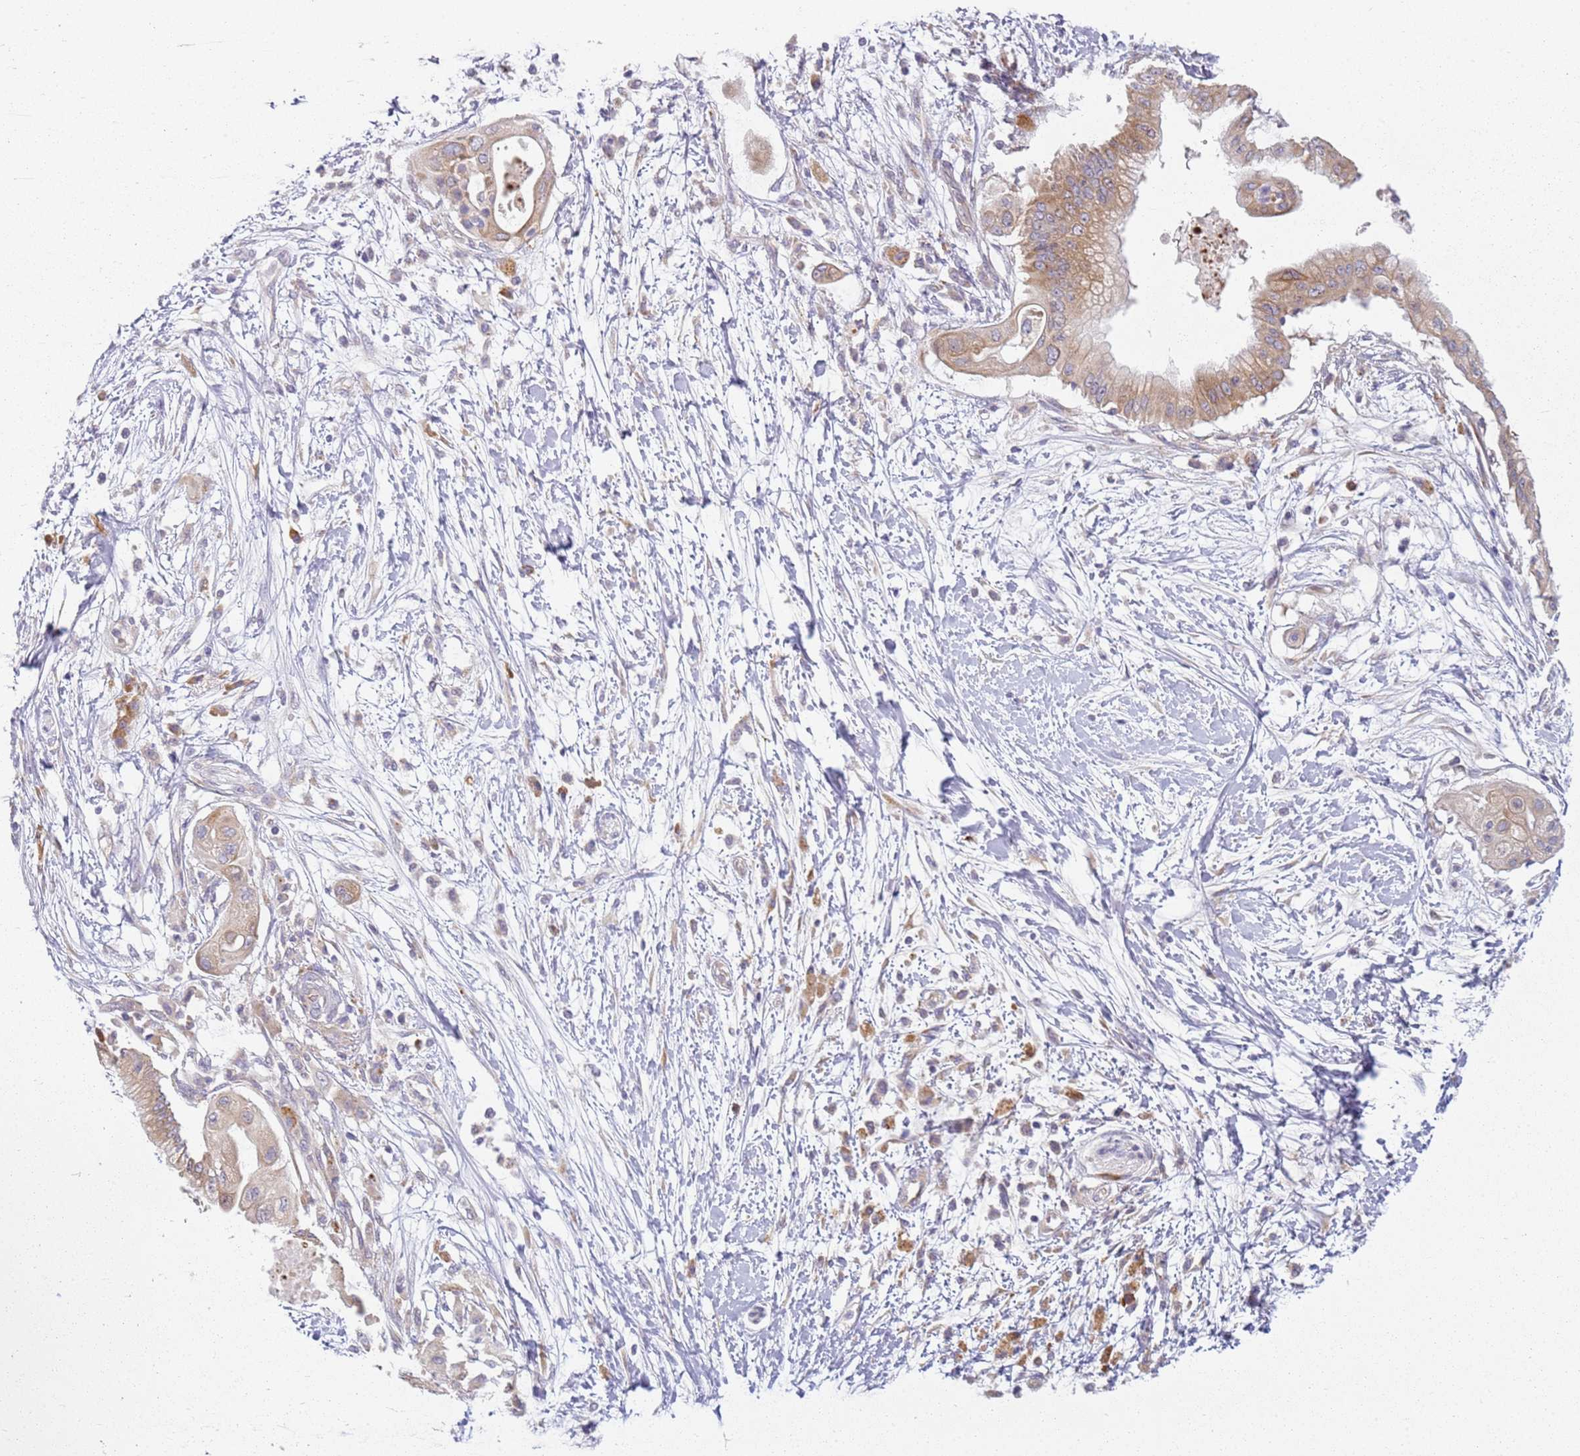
{"staining": {"intensity": "moderate", "quantity": "<25%", "location": "cytoplasmic/membranous"}, "tissue": "pancreatic cancer", "cell_type": "Tumor cells", "image_type": "cancer", "snomed": [{"axis": "morphology", "description": "Adenocarcinoma, NOS"}, {"axis": "topography", "description": "Pancreas"}], "caption": "Adenocarcinoma (pancreatic) tissue demonstrates moderate cytoplasmic/membranous staining in approximately <25% of tumor cells, visualized by immunohistochemistry.", "gene": "RPS28", "patient": {"sex": "male", "age": 68}}